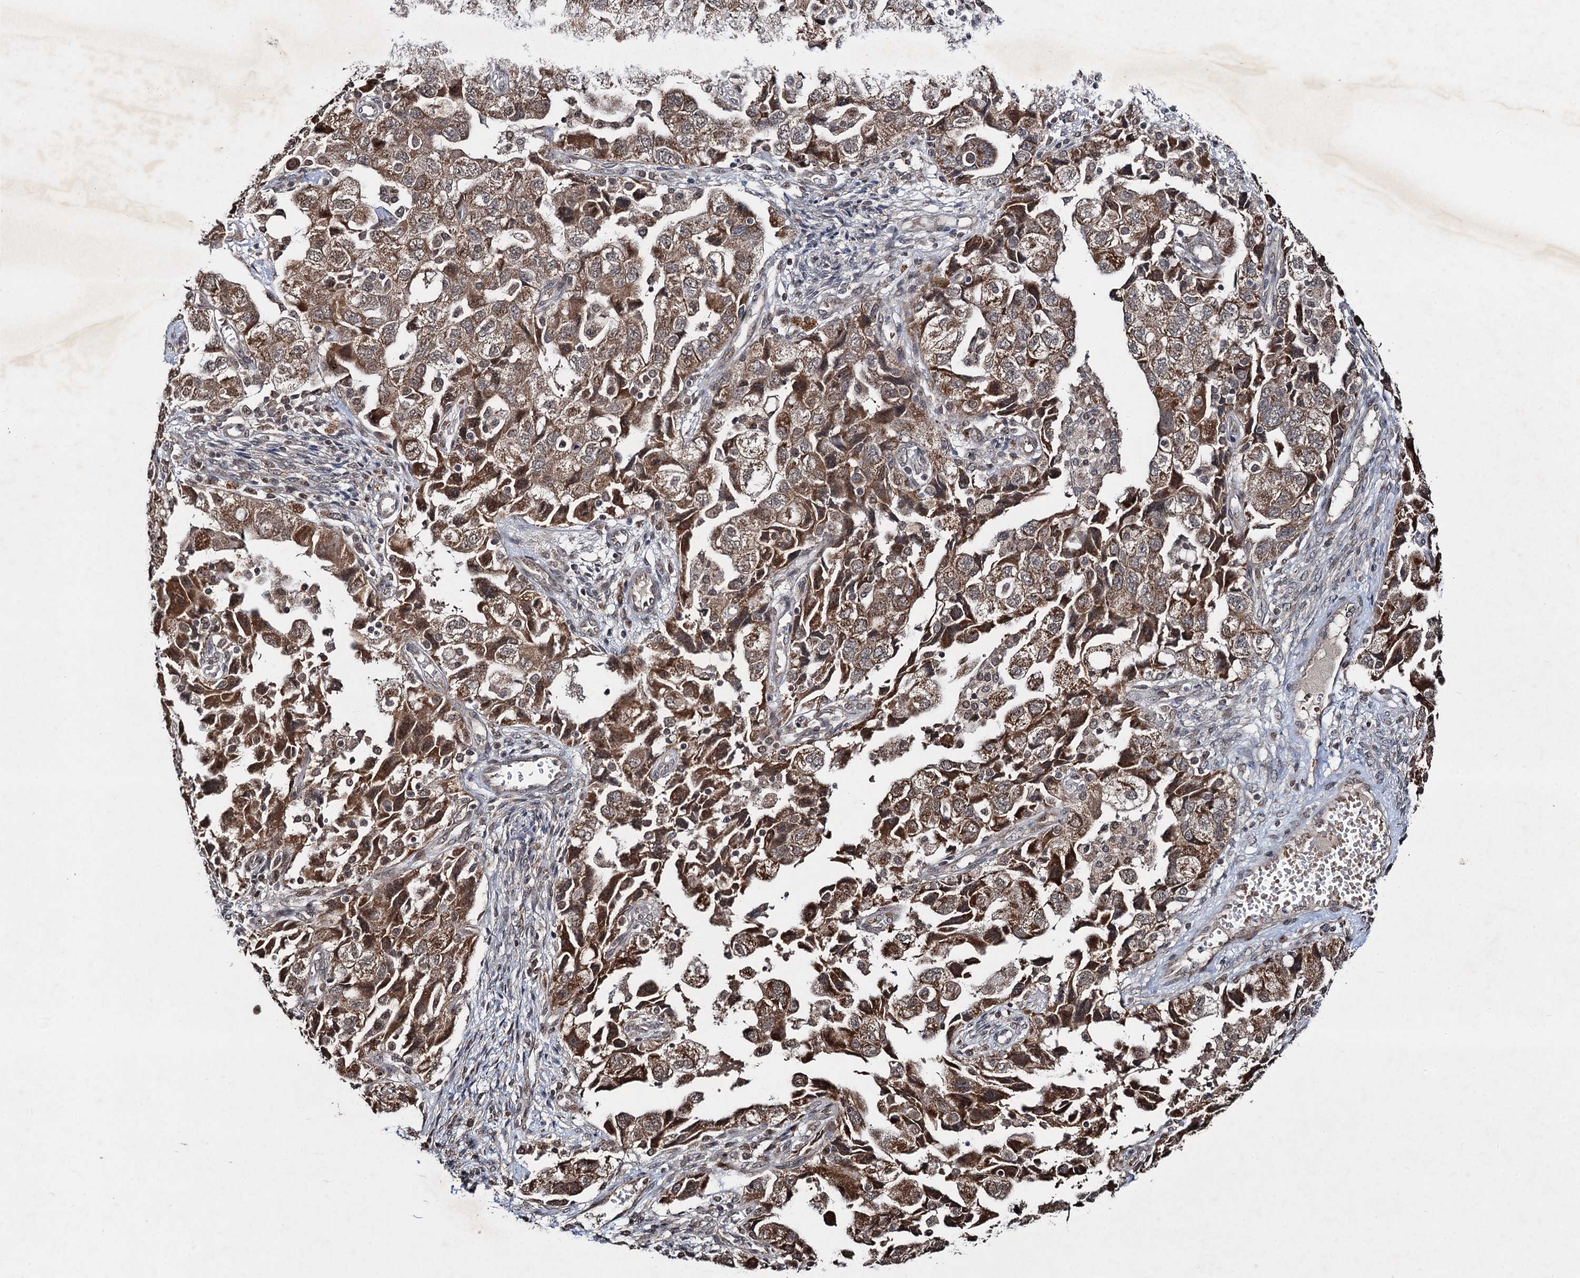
{"staining": {"intensity": "moderate", "quantity": "25%-75%", "location": "cytoplasmic/membranous"}, "tissue": "ovarian cancer", "cell_type": "Tumor cells", "image_type": "cancer", "snomed": [{"axis": "morphology", "description": "Carcinoma, NOS"}, {"axis": "morphology", "description": "Cystadenocarcinoma, serous, NOS"}, {"axis": "topography", "description": "Ovary"}], "caption": "The micrograph demonstrates a brown stain indicating the presence of a protein in the cytoplasmic/membranous of tumor cells in carcinoma (ovarian).", "gene": "REP15", "patient": {"sex": "female", "age": 69}}